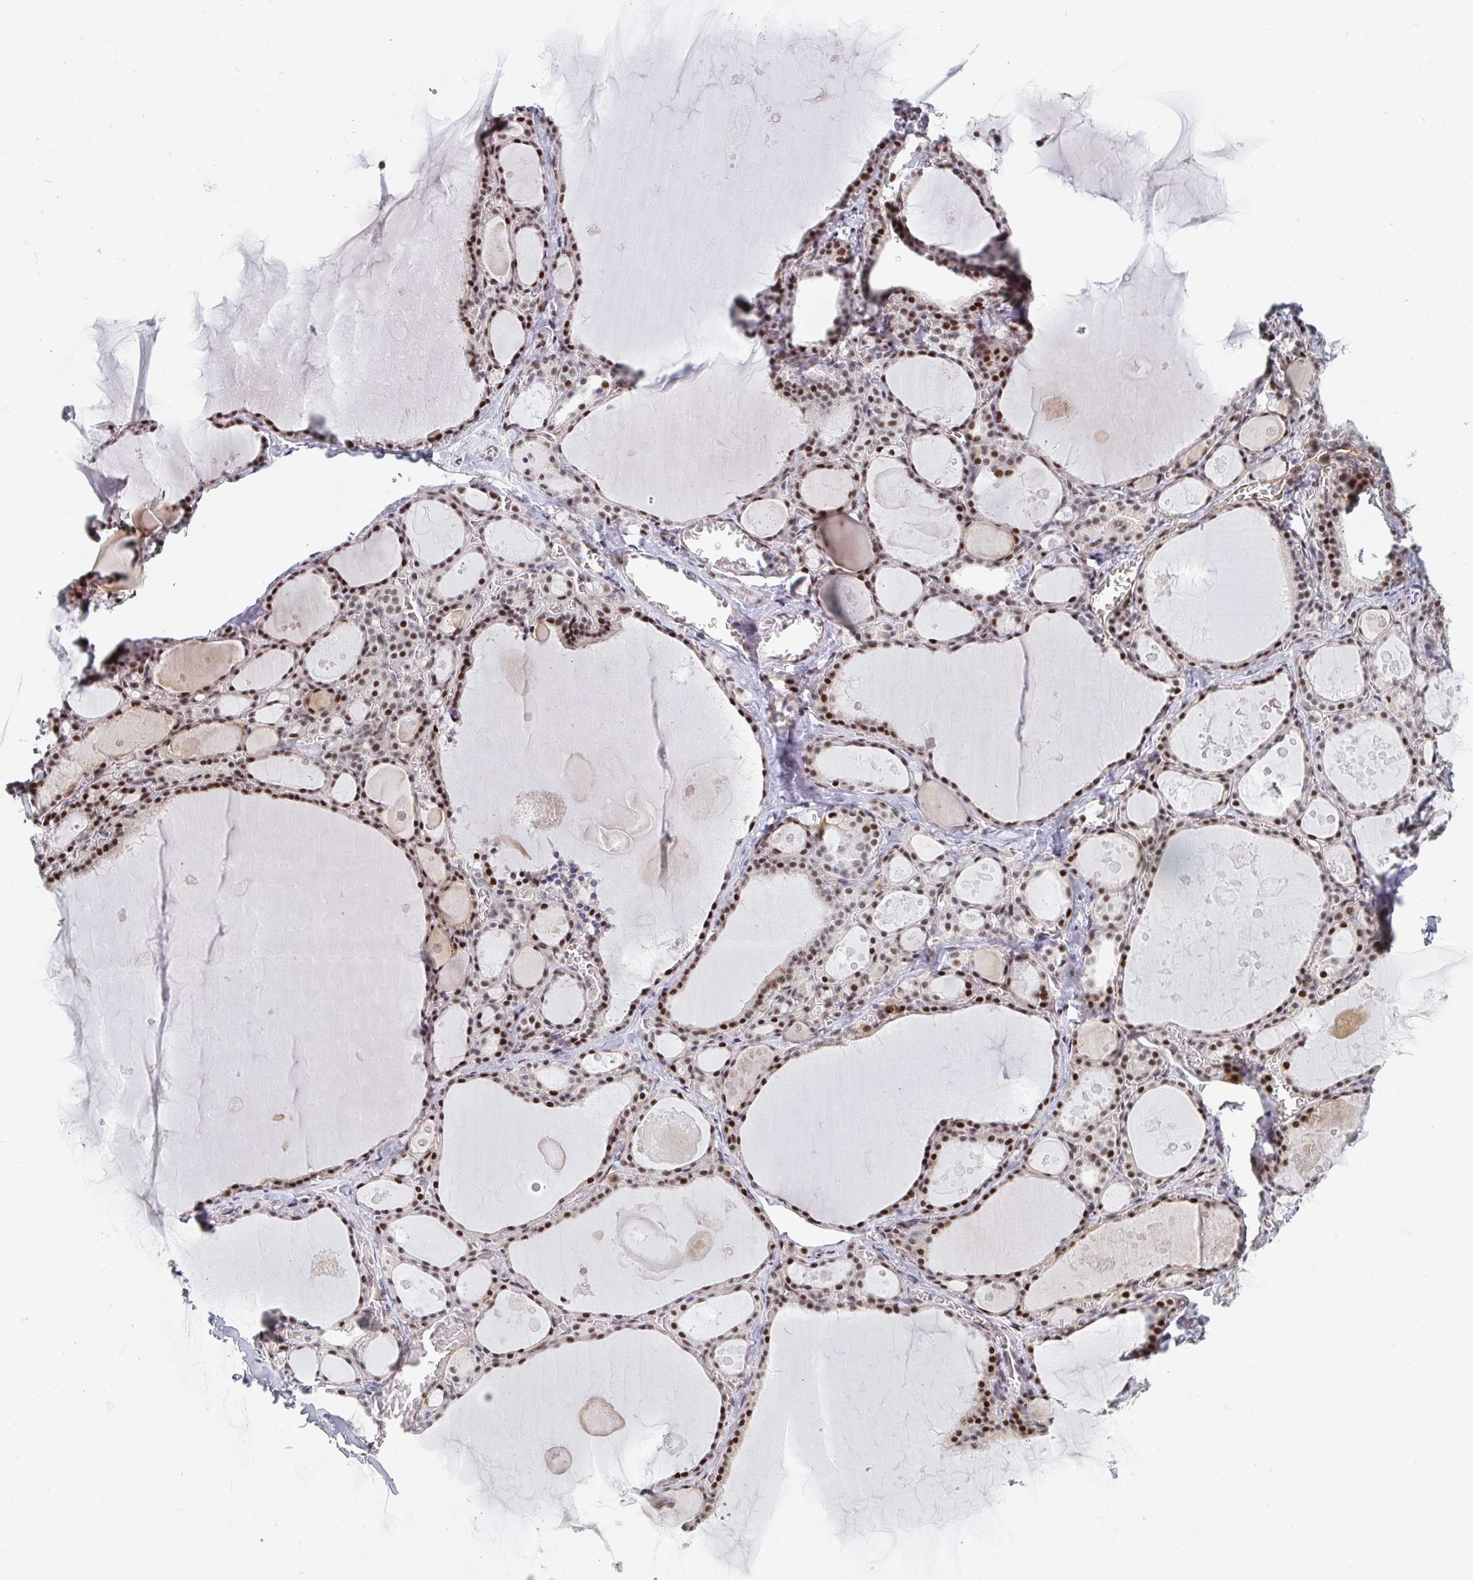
{"staining": {"intensity": "strong", "quantity": ">75%", "location": "nuclear"}, "tissue": "thyroid gland", "cell_type": "Glandular cells", "image_type": "normal", "snomed": [{"axis": "morphology", "description": "Normal tissue, NOS"}, {"axis": "topography", "description": "Thyroid gland"}], "caption": "DAB immunohistochemical staining of benign thyroid gland displays strong nuclear protein expression in approximately >75% of glandular cells. (DAB = brown stain, brightfield microscopy at high magnification).", "gene": "ZIC3", "patient": {"sex": "male", "age": 56}}